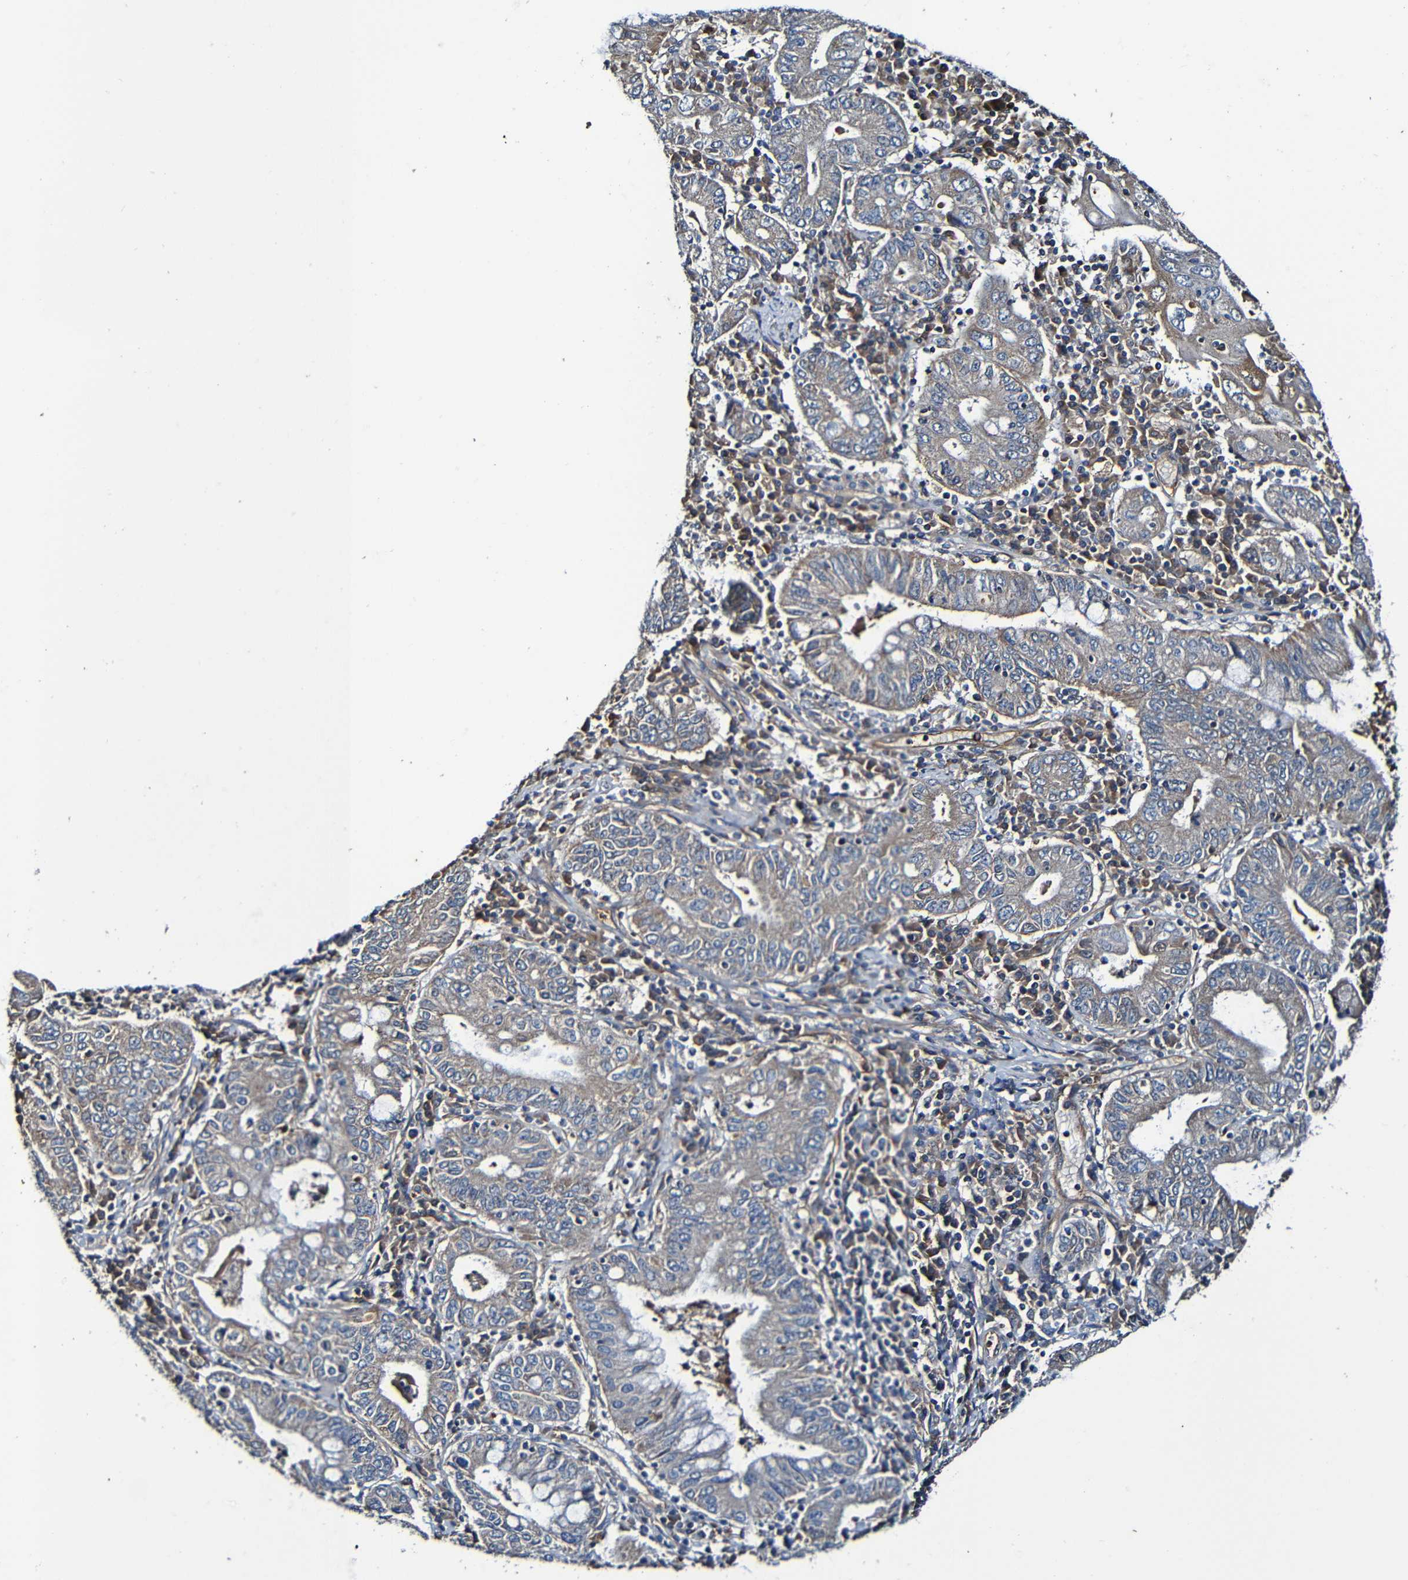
{"staining": {"intensity": "moderate", "quantity": ">75%", "location": "cytoplasmic/membranous"}, "tissue": "stomach cancer", "cell_type": "Tumor cells", "image_type": "cancer", "snomed": [{"axis": "morphology", "description": "Normal tissue, NOS"}, {"axis": "morphology", "description": "Adenocarcinoma, NOS"}, {"axis": "topography", "description": "Esophagus"}, {"axis": "topography", "description": "Stomach, upper"}, {"axis": "topography", "description": "Peripheral nerve tissue"}], "caption": "Stomach cancer stained for a protein displays moderate cytoplasmic/membranous positivity in tumor cells.", "gene": "ADAM15", "patient": {"sex": "male", "age": 62}}